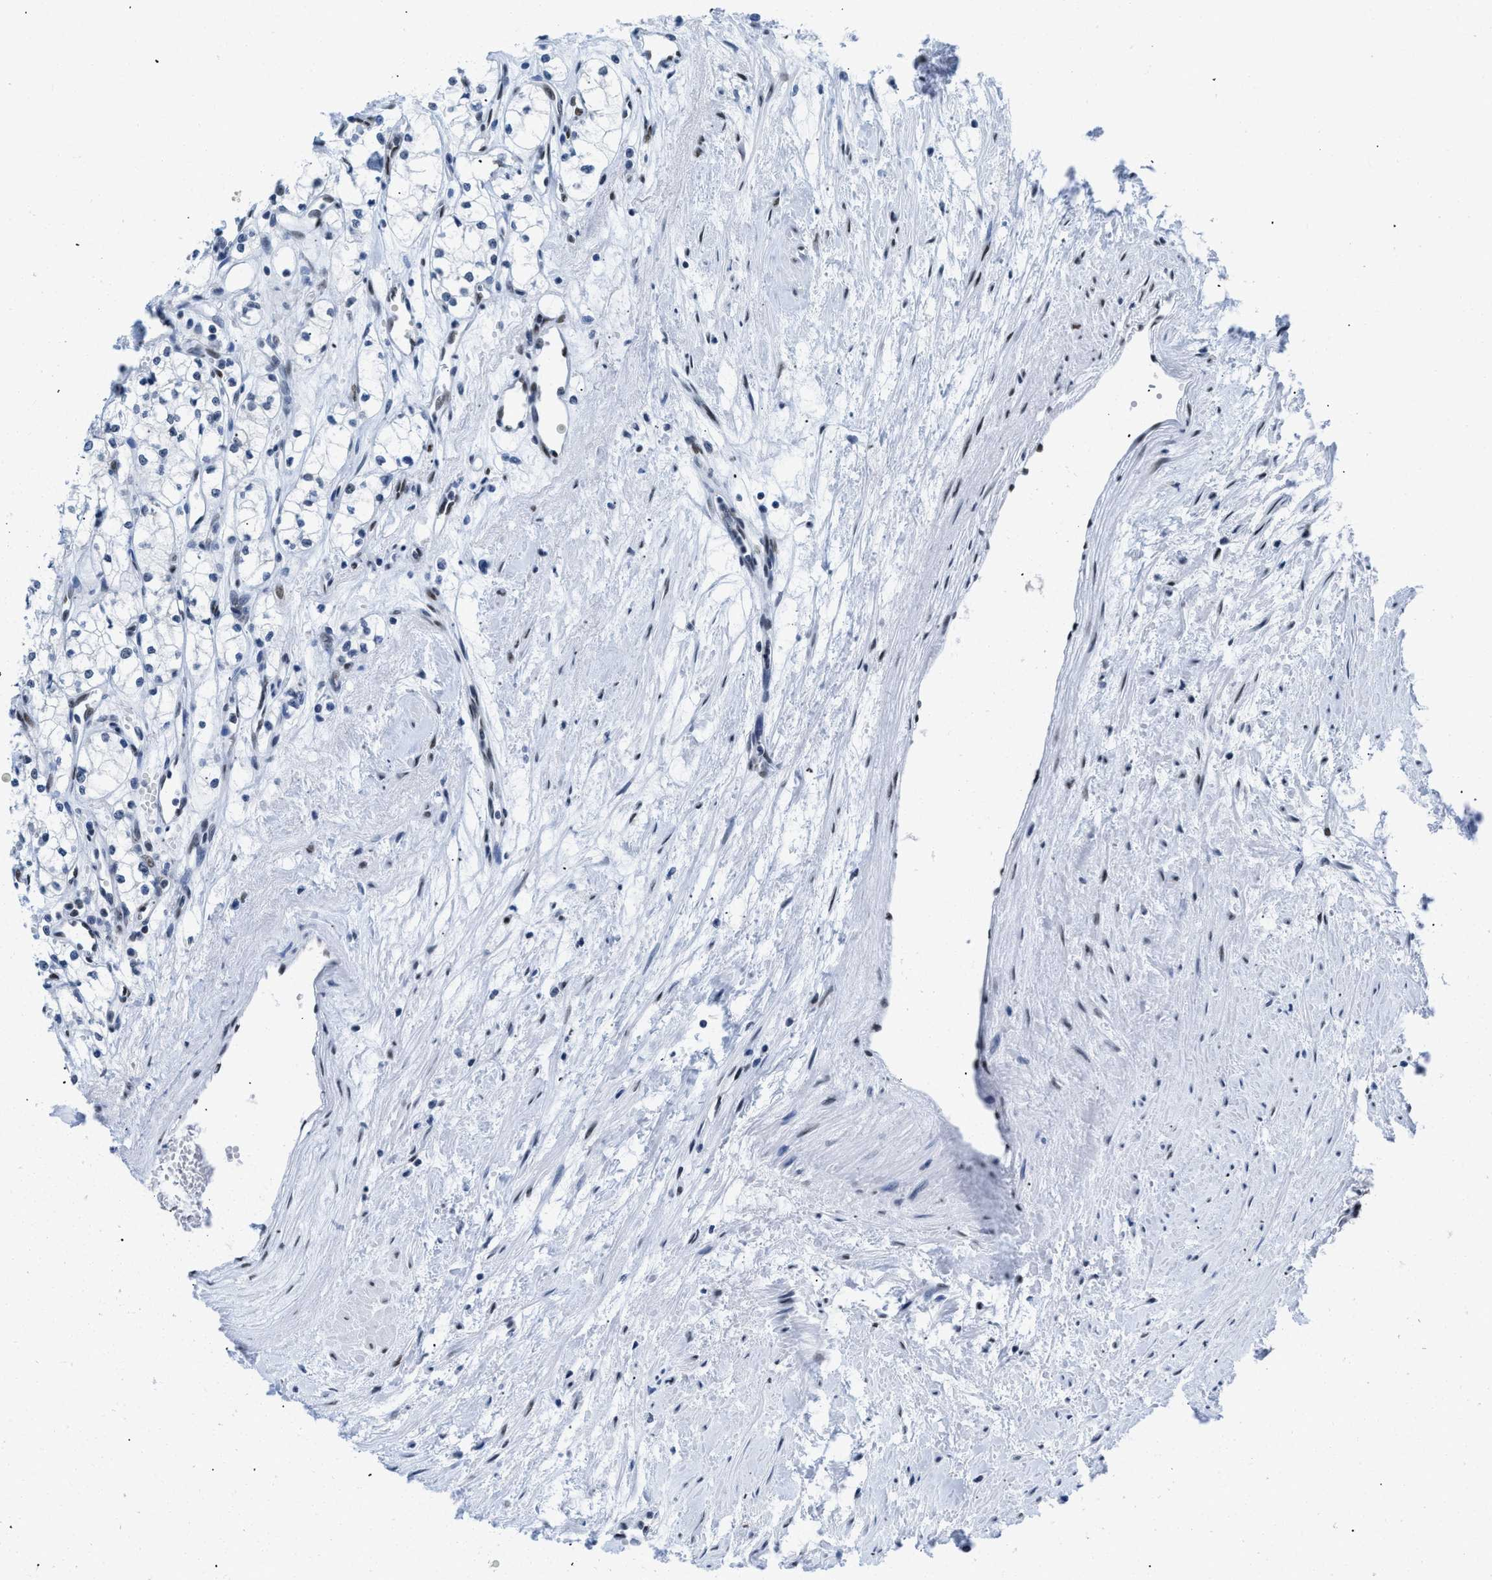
{"staining": {"intensity": "negative", "quantity": "none", "location": "none"}, "tissue": "renal cancer", "cell_type": "Tumor cells", "image_type": "cancer", "snomed": [{"axis": "morphology", "description": "Adenocarcinoma, NOS"}, {"axis": "topography", "description": "Kidney"}], "caption": "Immunohistochemical staining of human renal cancer (adenocarcinoma) reveals no significant expression in tumor cells.", "gene": "CTBP1", "patient": {"sex": "male", "age": 59}}